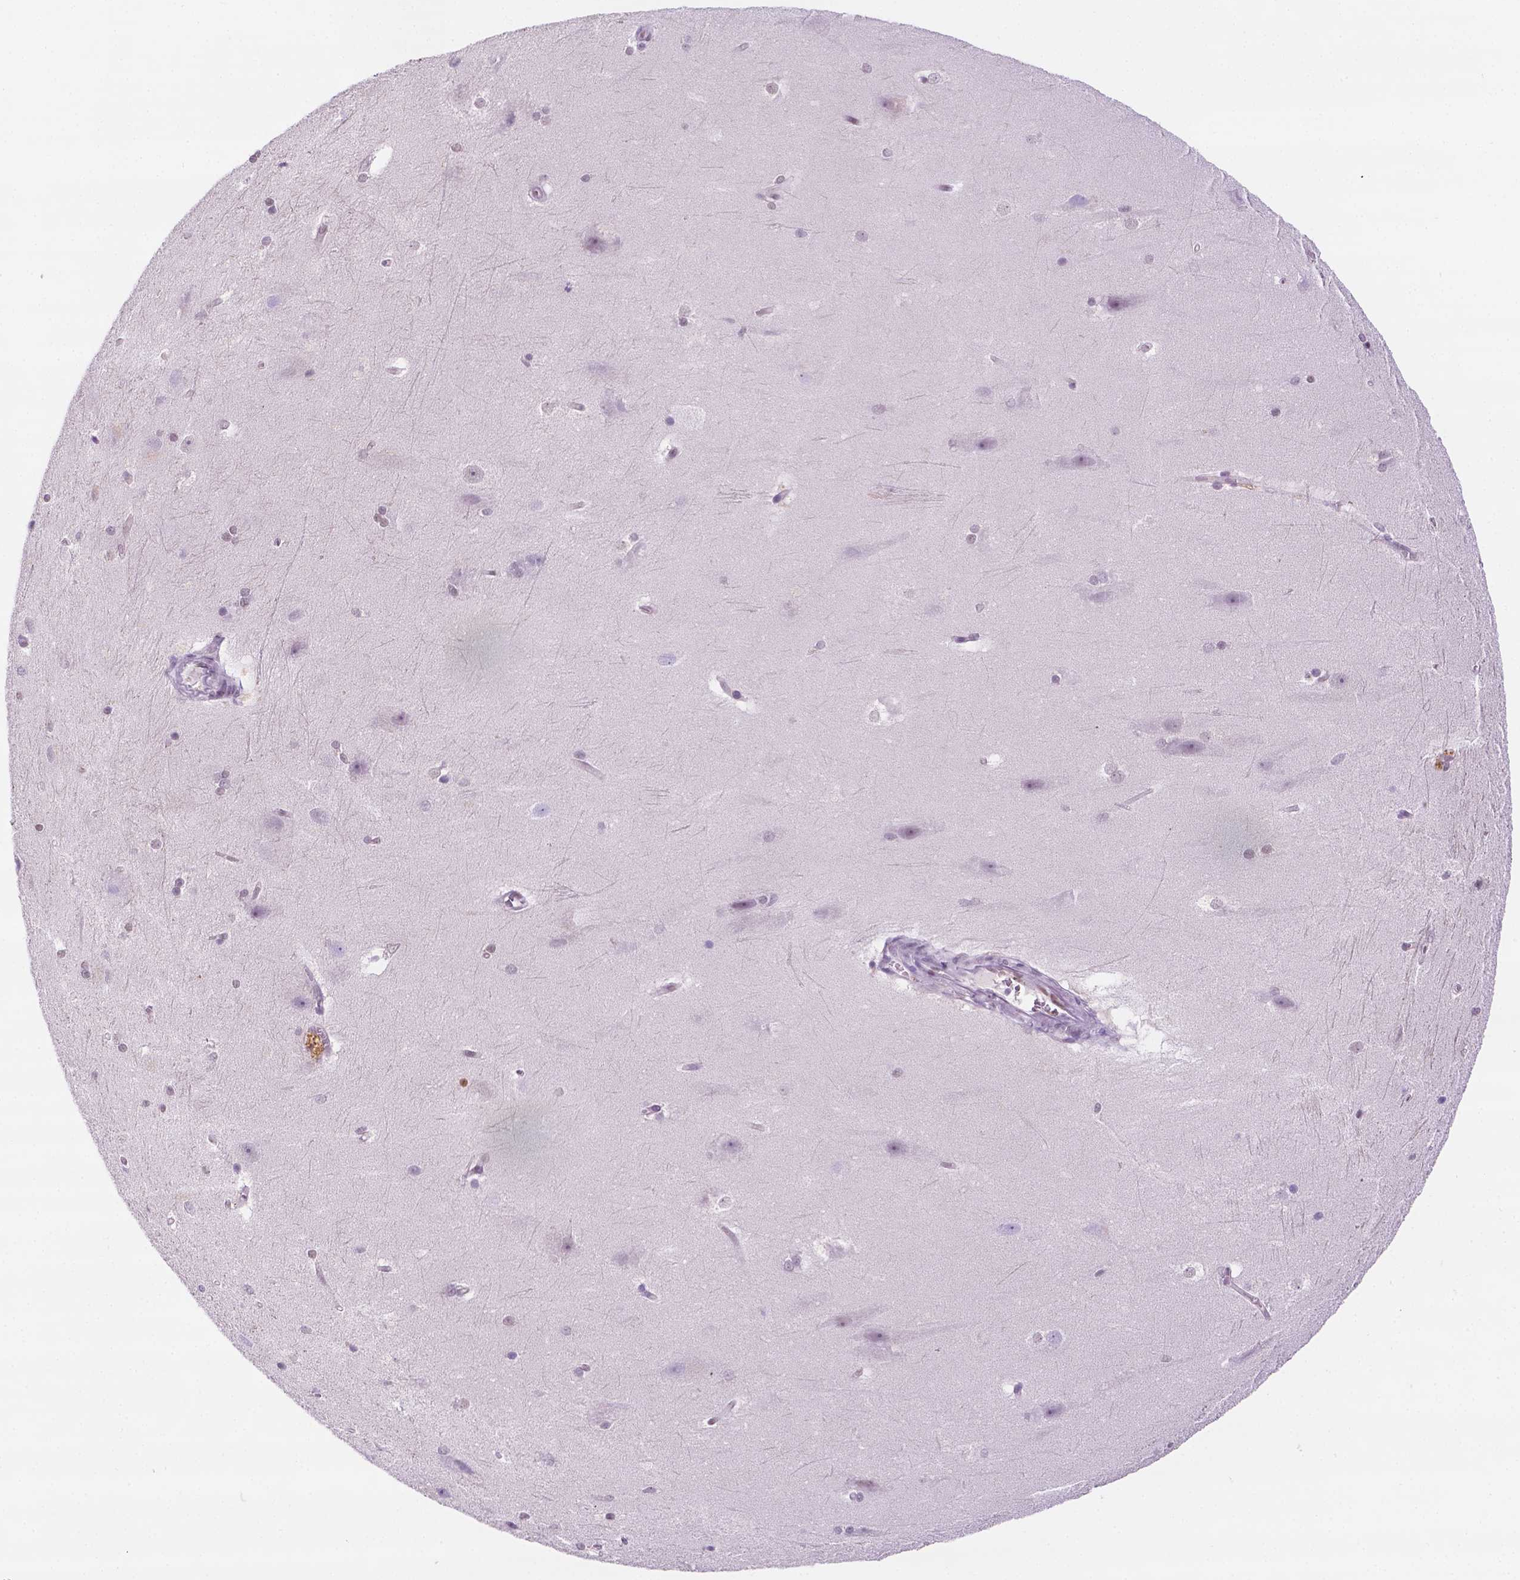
{"staining": {"intensity": "negative", "quantity": "none", "location": "none"}, "tissue": "hippocampus", "cell_type": "Glial cells", "image_type": "normal", "snomed": [{"axis": "morphology", "description": "Normal tissue, NOS"}, {"axis": "topography", "description": "Cerebral cortex"}, {"axis": "topography", "description": "Hippocampus"}], "caption": "Histopathology image shows no protein expression in glial cells of normal hippocampus.", "gene": "ERF", "patient": {"sex": "female", "age": 19}}